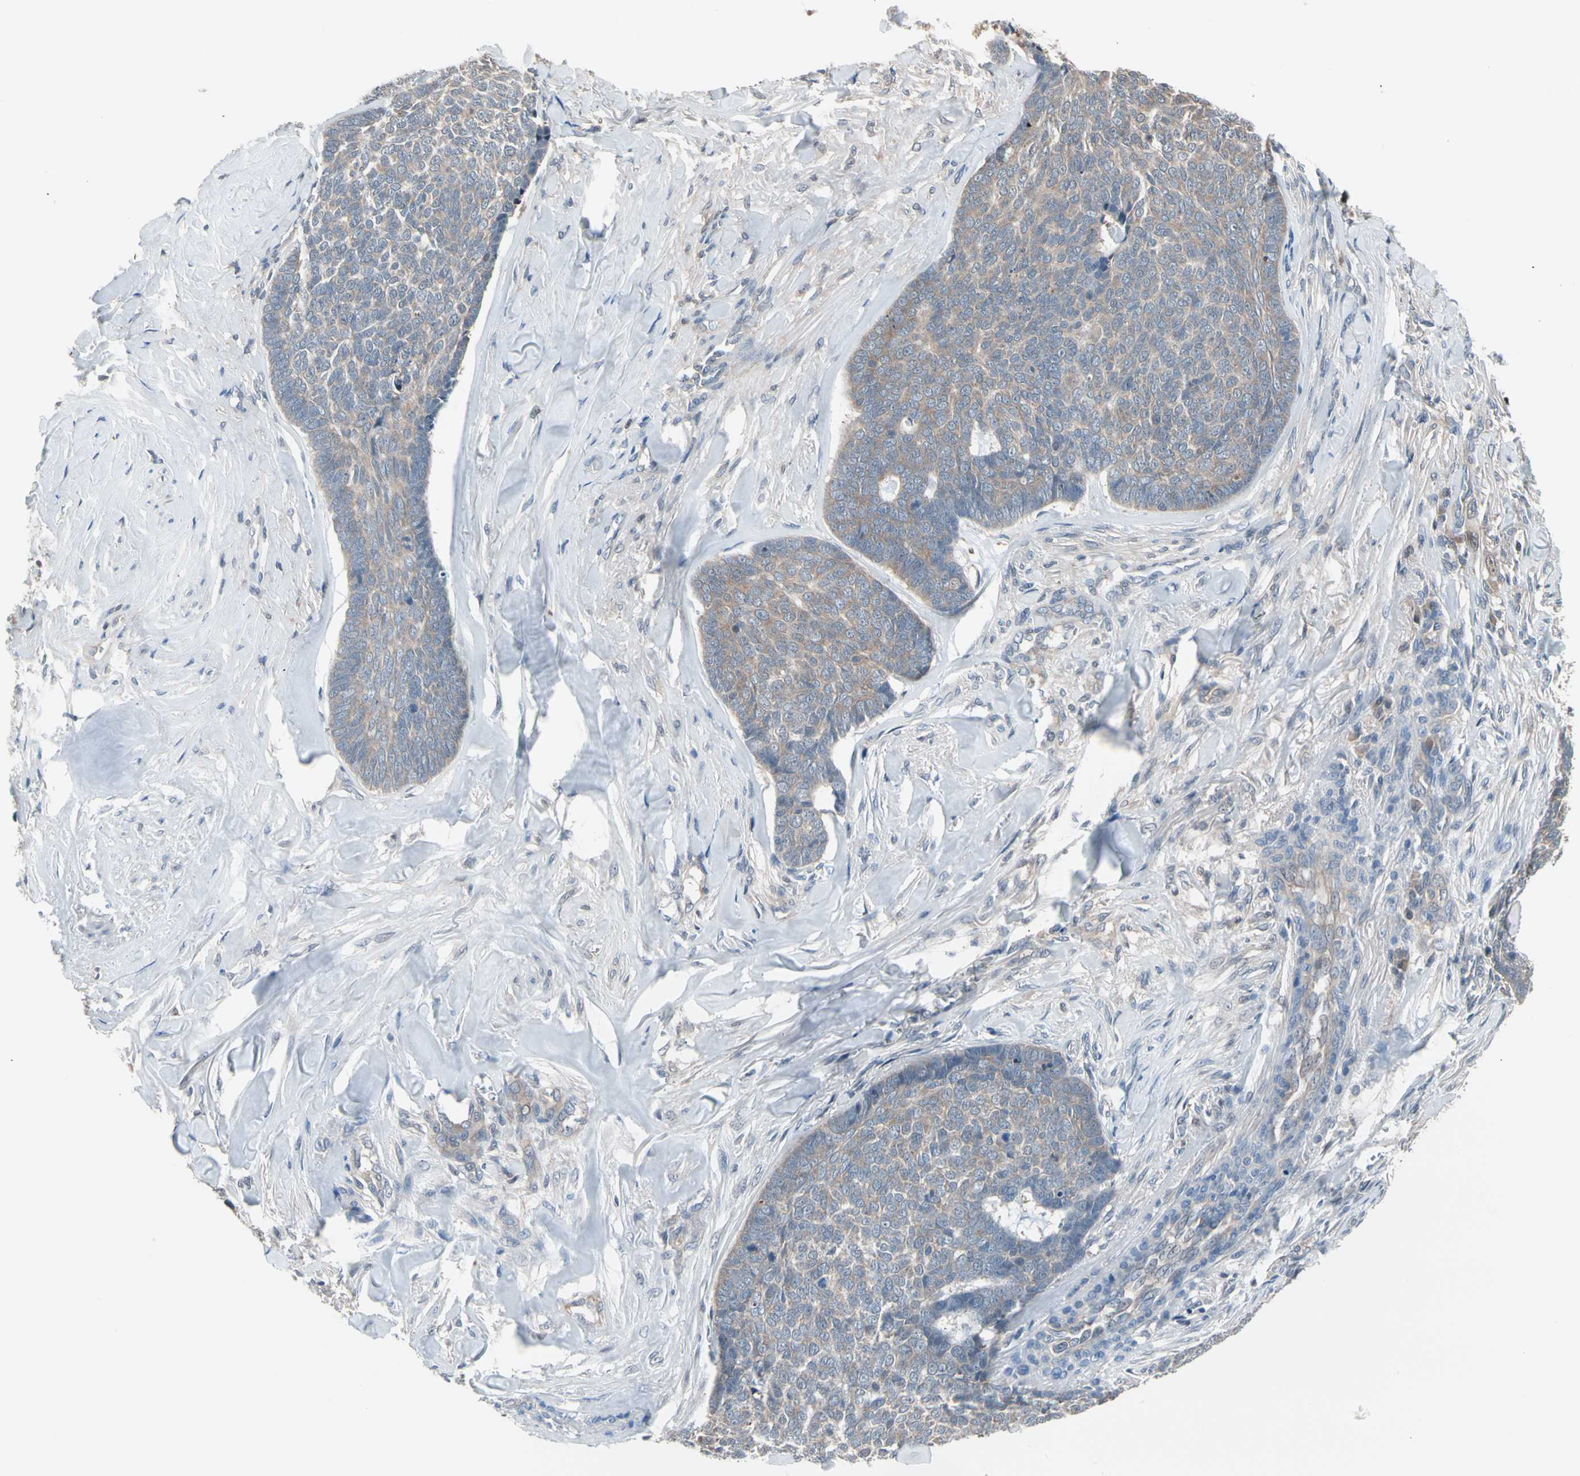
{"staining": {"intensity": "weak", "quantity": ">75%", "location": "cytoplasmic/membranous"}, "tissue": "skin cancer", "cell_type": "Tumor cells", "image_type": "cancer", "snomed": [{"axis": "morphology", "description": "Basal cell carcinoma"}, {"axis": "topography", "description": "Skin"}], "caption": "Human skin basal cell carcinoma stained for a protein (brown) exhibits weak cytoplasmic/membranous positive expression in approximately >75% of tumor cells.", "gene": "PSMA2", "patient": {"sex": "male", "age": 84}}